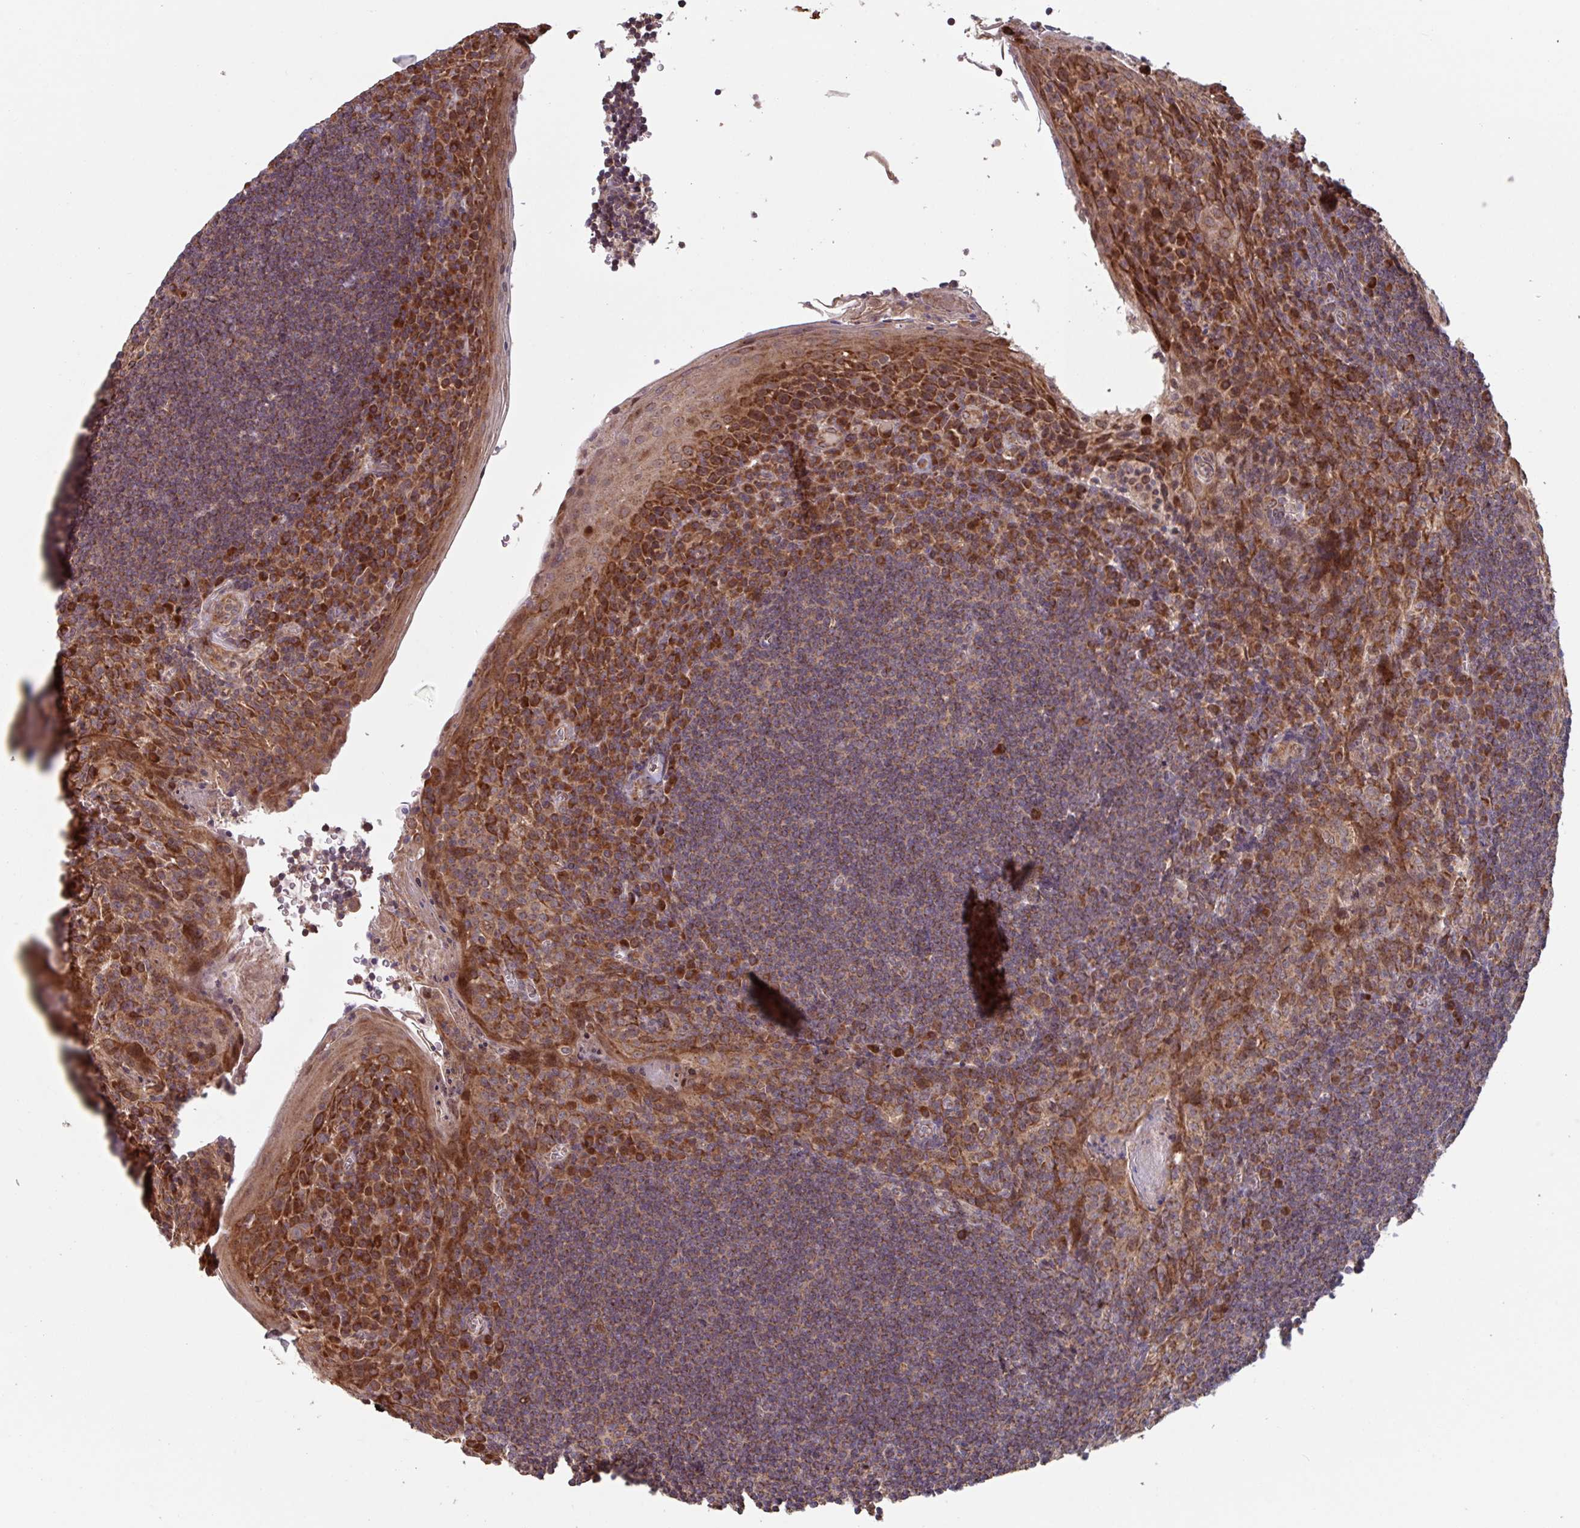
{"staining": {"intensity": "moderate", "quantity": ">75%", "location": "cytoplasmic/membranous"}, "tissue": "tonsil", "cell_type": "Germinal center cells", "image_type": "normal", "snomed": [{"axis": "morphology", "description": "Normal tissue, NOS"}, {"axis": "topography", "description": "Tonsil"}], "caption": "Immunohistochemical staining of normal human tonsil displays >75% levels of moderate cytoplasmic/membranous protein positivity in approximately >75% of germinal center cells. Using DAB (brown) and hematoxylin (blue) stains, captured at high magnification using brightfield microscopy.", "gene": "COX7C", "patient": {"sex": "male", "age": 27}}